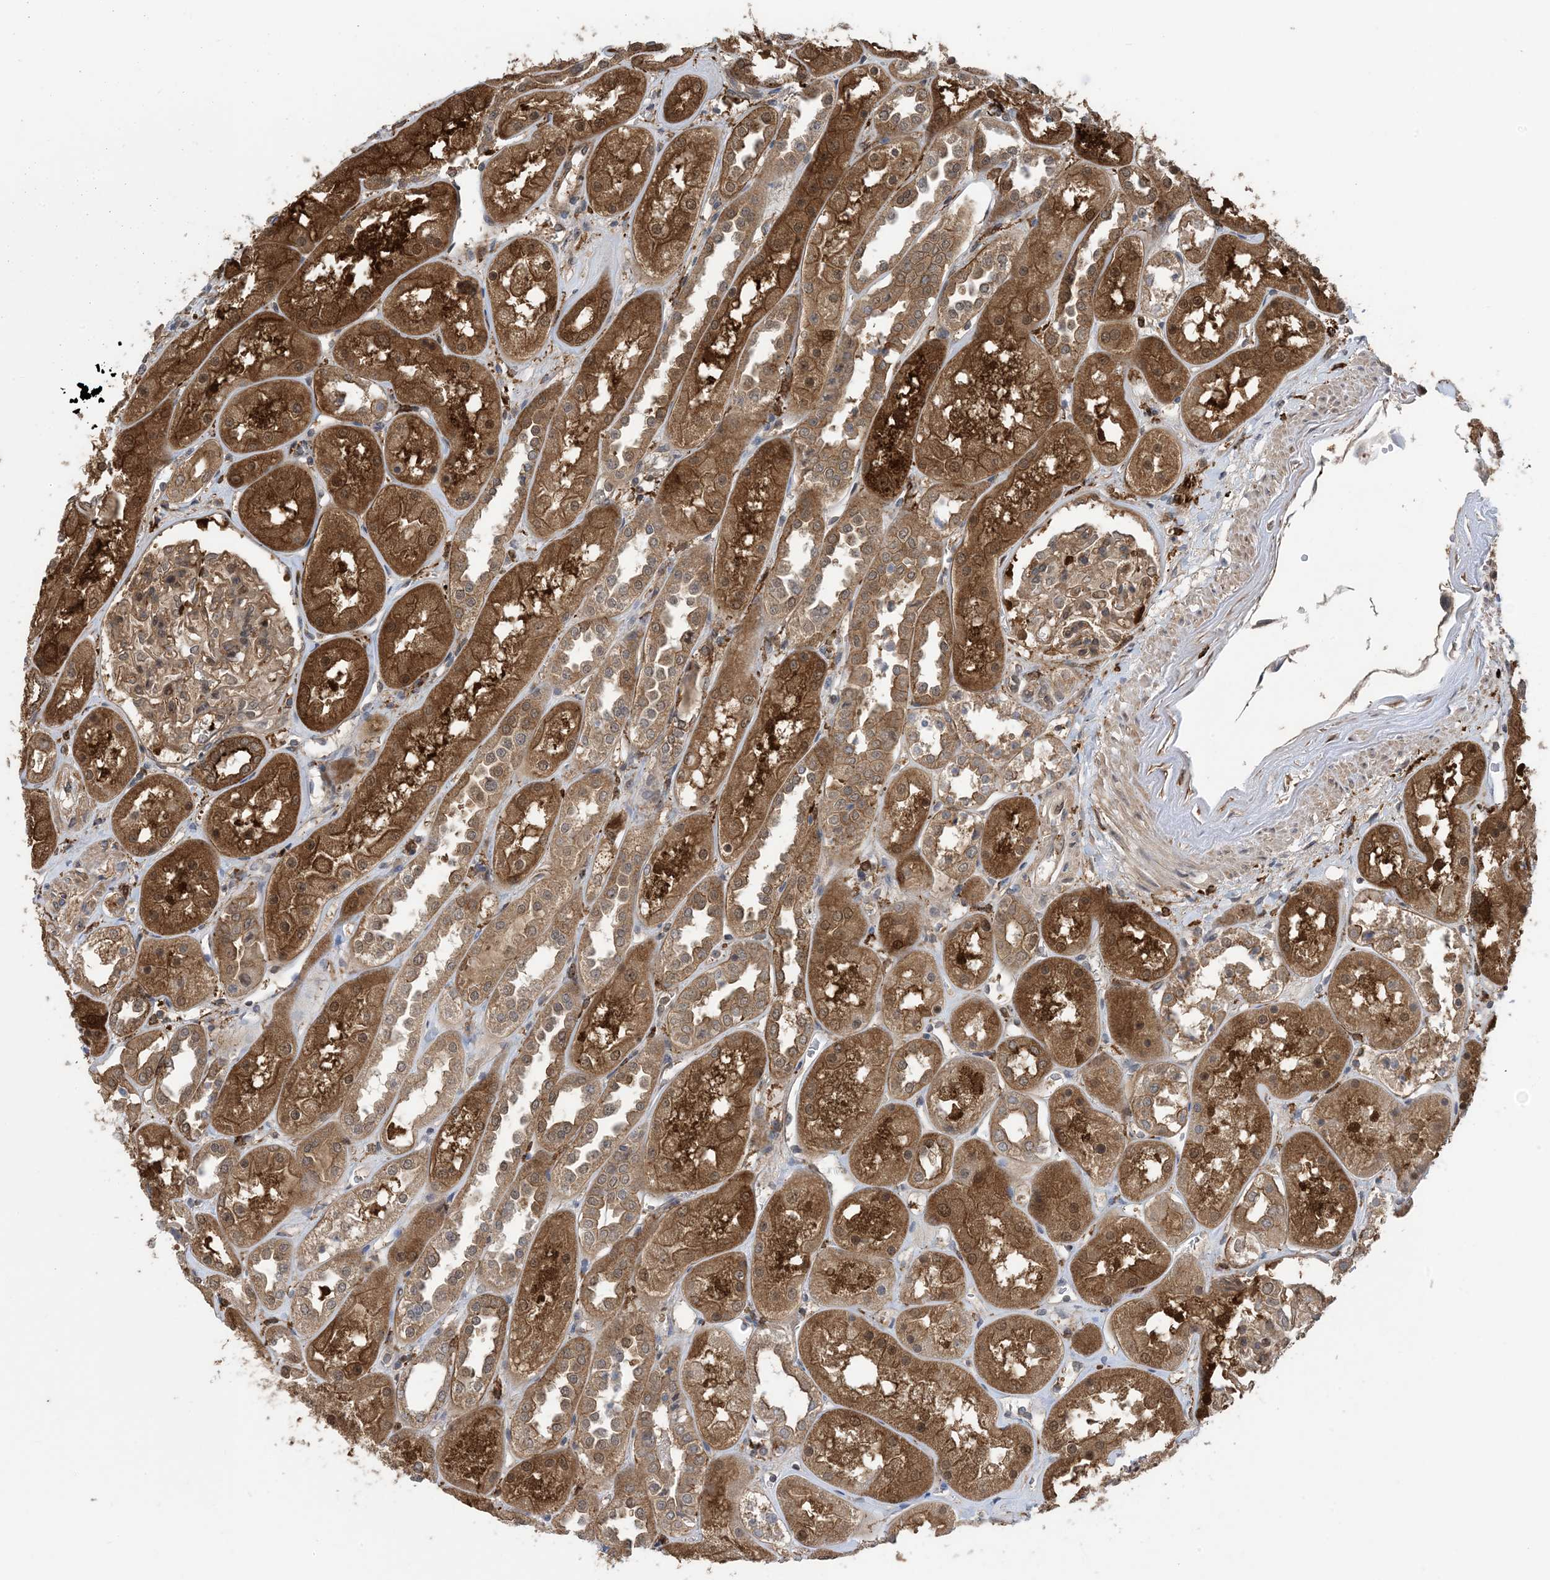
{"staining": {"intensity": "moderate", "quantity": ">75%", "location": "cytoplasmic/membranous"}, "tissue": "kidney", "cell_type": "Cells in glomeruli", "image_type": "normal", "snomed": [{"axis": "morphology", "description": "Normal tissue, NOS"}, {"axis": "topography", "description": "Kidney"}], "caption": "About >75% of cells in glomeruli in normal human kidney exhibit moderate cytoplasmic/membranous protein staining as visualized by brown immunohistochemical staining.", "gene": "HS1BP3", "patient": {"sex": "male", "age": 70}}